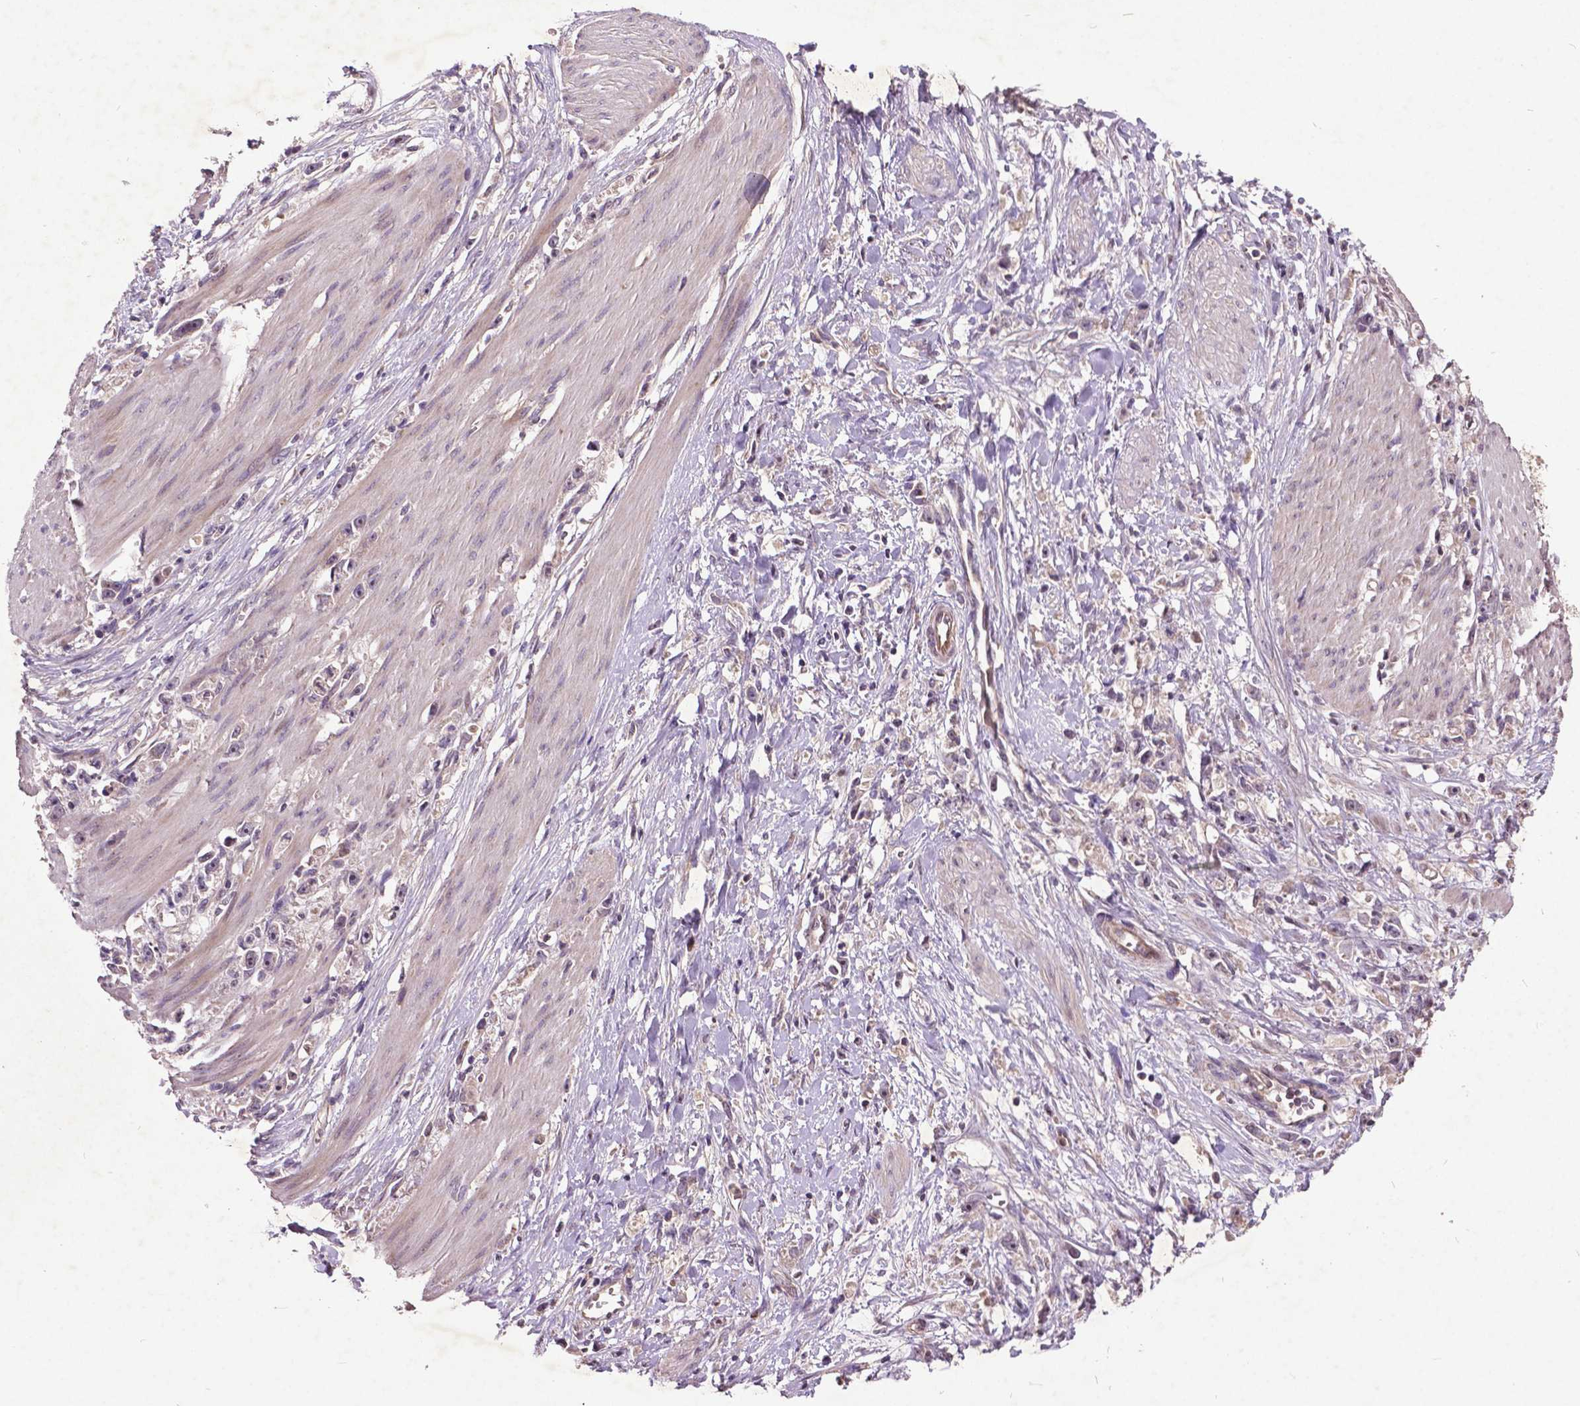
{"staining": {"intensity": "negative", "quantity": "none", "location": "none"}, "tissue": "stomach cancer", "cell_type": "Tumor cells", "image_type": "cancer", "snomed": [{"axis": "morphology", "description": "Adenocarcinoma, NOS"}, {"axis": "topography", "description": "Stomach"}], "caption": "A high-resolution photomicrograph shows immunohistochemistry (IHC) staining of stomach cancer, which reveals no significant positivity in tumor cells. (IHC, brightfield microscopy, high magnification).", "gene": "AP1S3", "patient": {"sex": "female", "age": 59}}